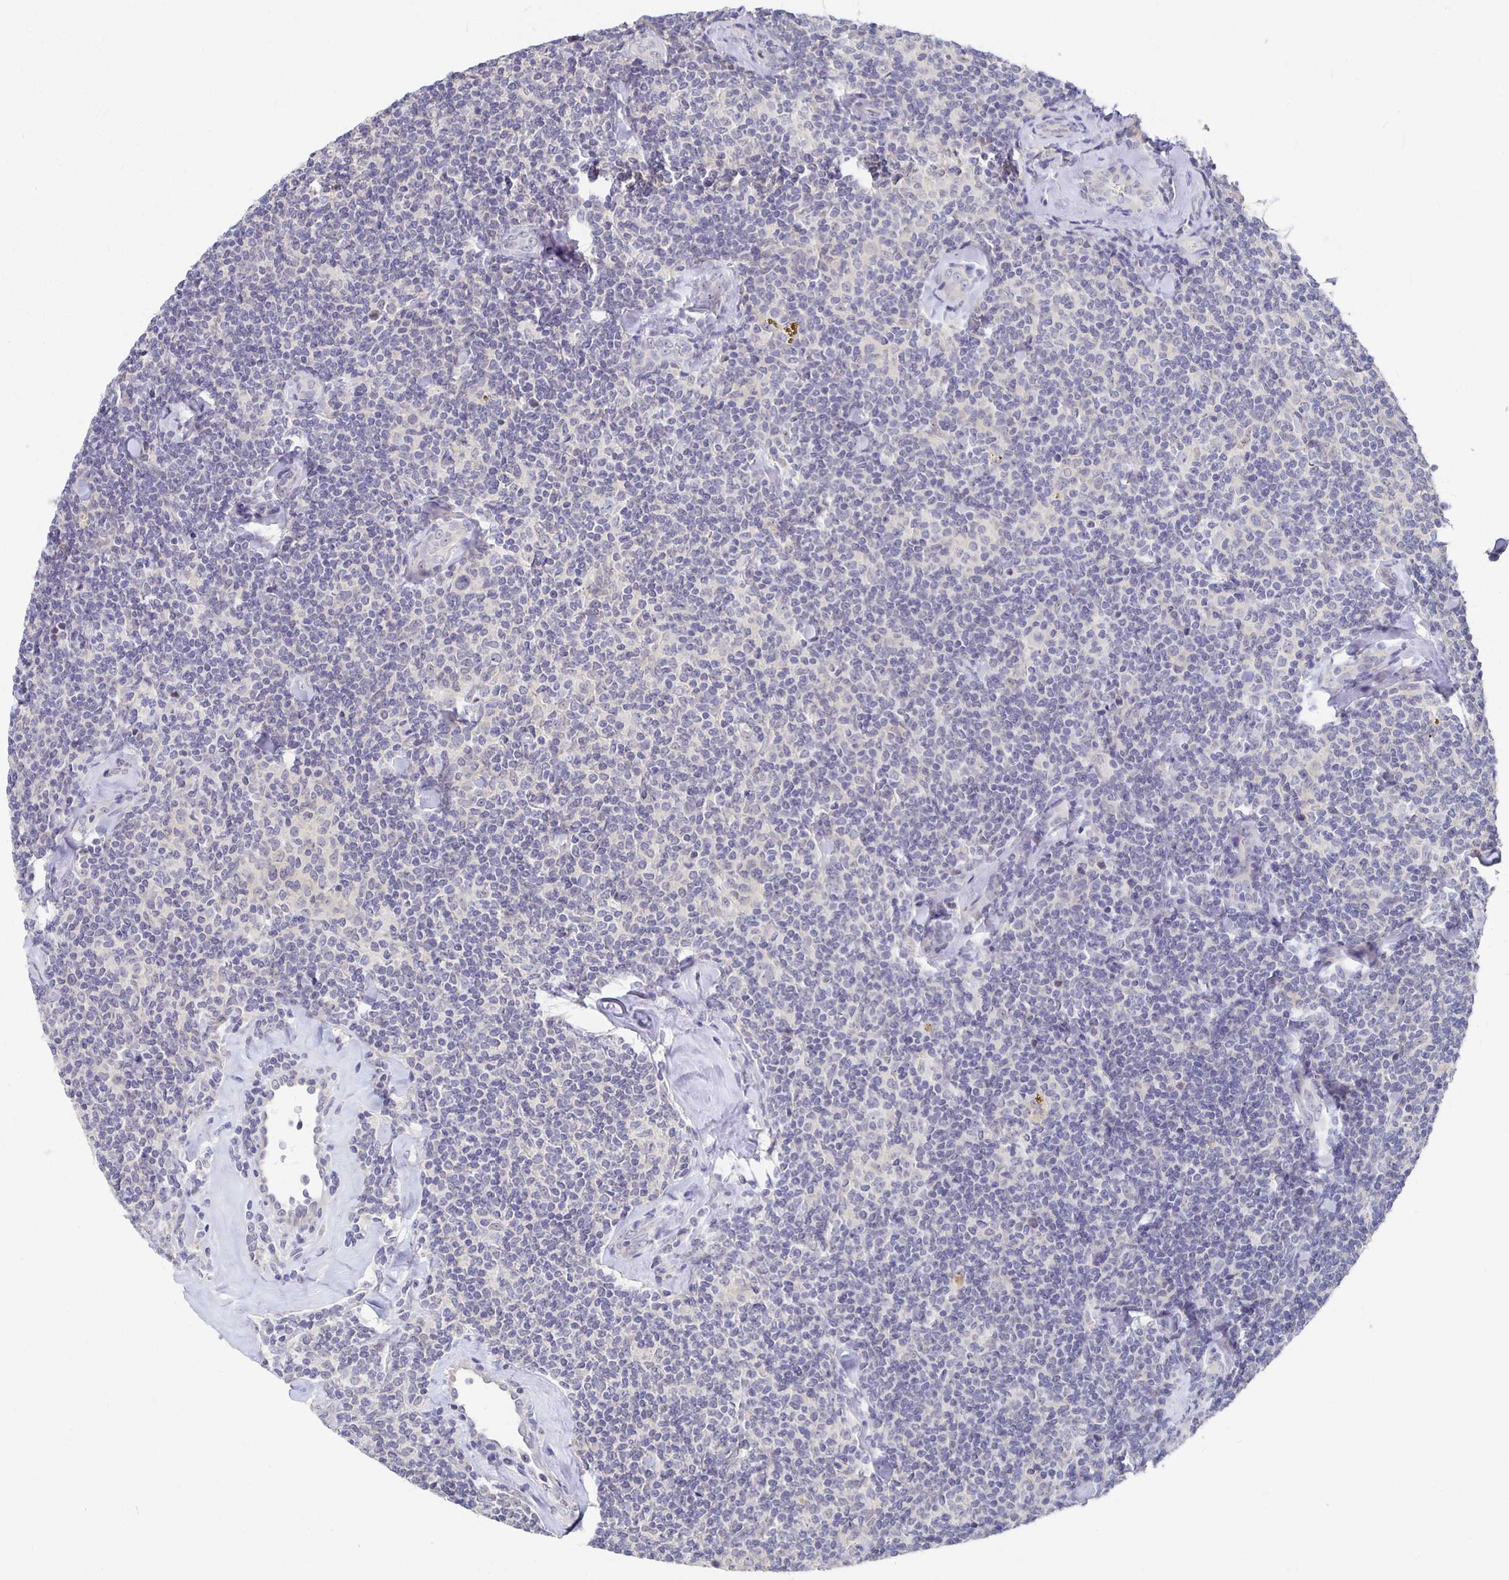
{"staining": {"intensity": "negative", "quantity": "none", "location": "none"}, "tissue": "lymphoma", "cell_type": "Tumor cells", "image_type": "cancer", "snomed": [{"axis": "morphology", "description": "Malignant lymphoma, non-Hodgkin's type, Low grade"}, {"axis": "topography", "description": "Lymph node"}], "caption": "IHC histopathology image of neoplastic tissue: human lymphoma stained with DAB (3,3'-diaminobenzidine) demonstrates no significant protein staining in tumor cells. (DAB immunohistochemistry (IHC), high magnification).", "gene": "FKRP", "patient": {"sex": "female", "age": 56}}